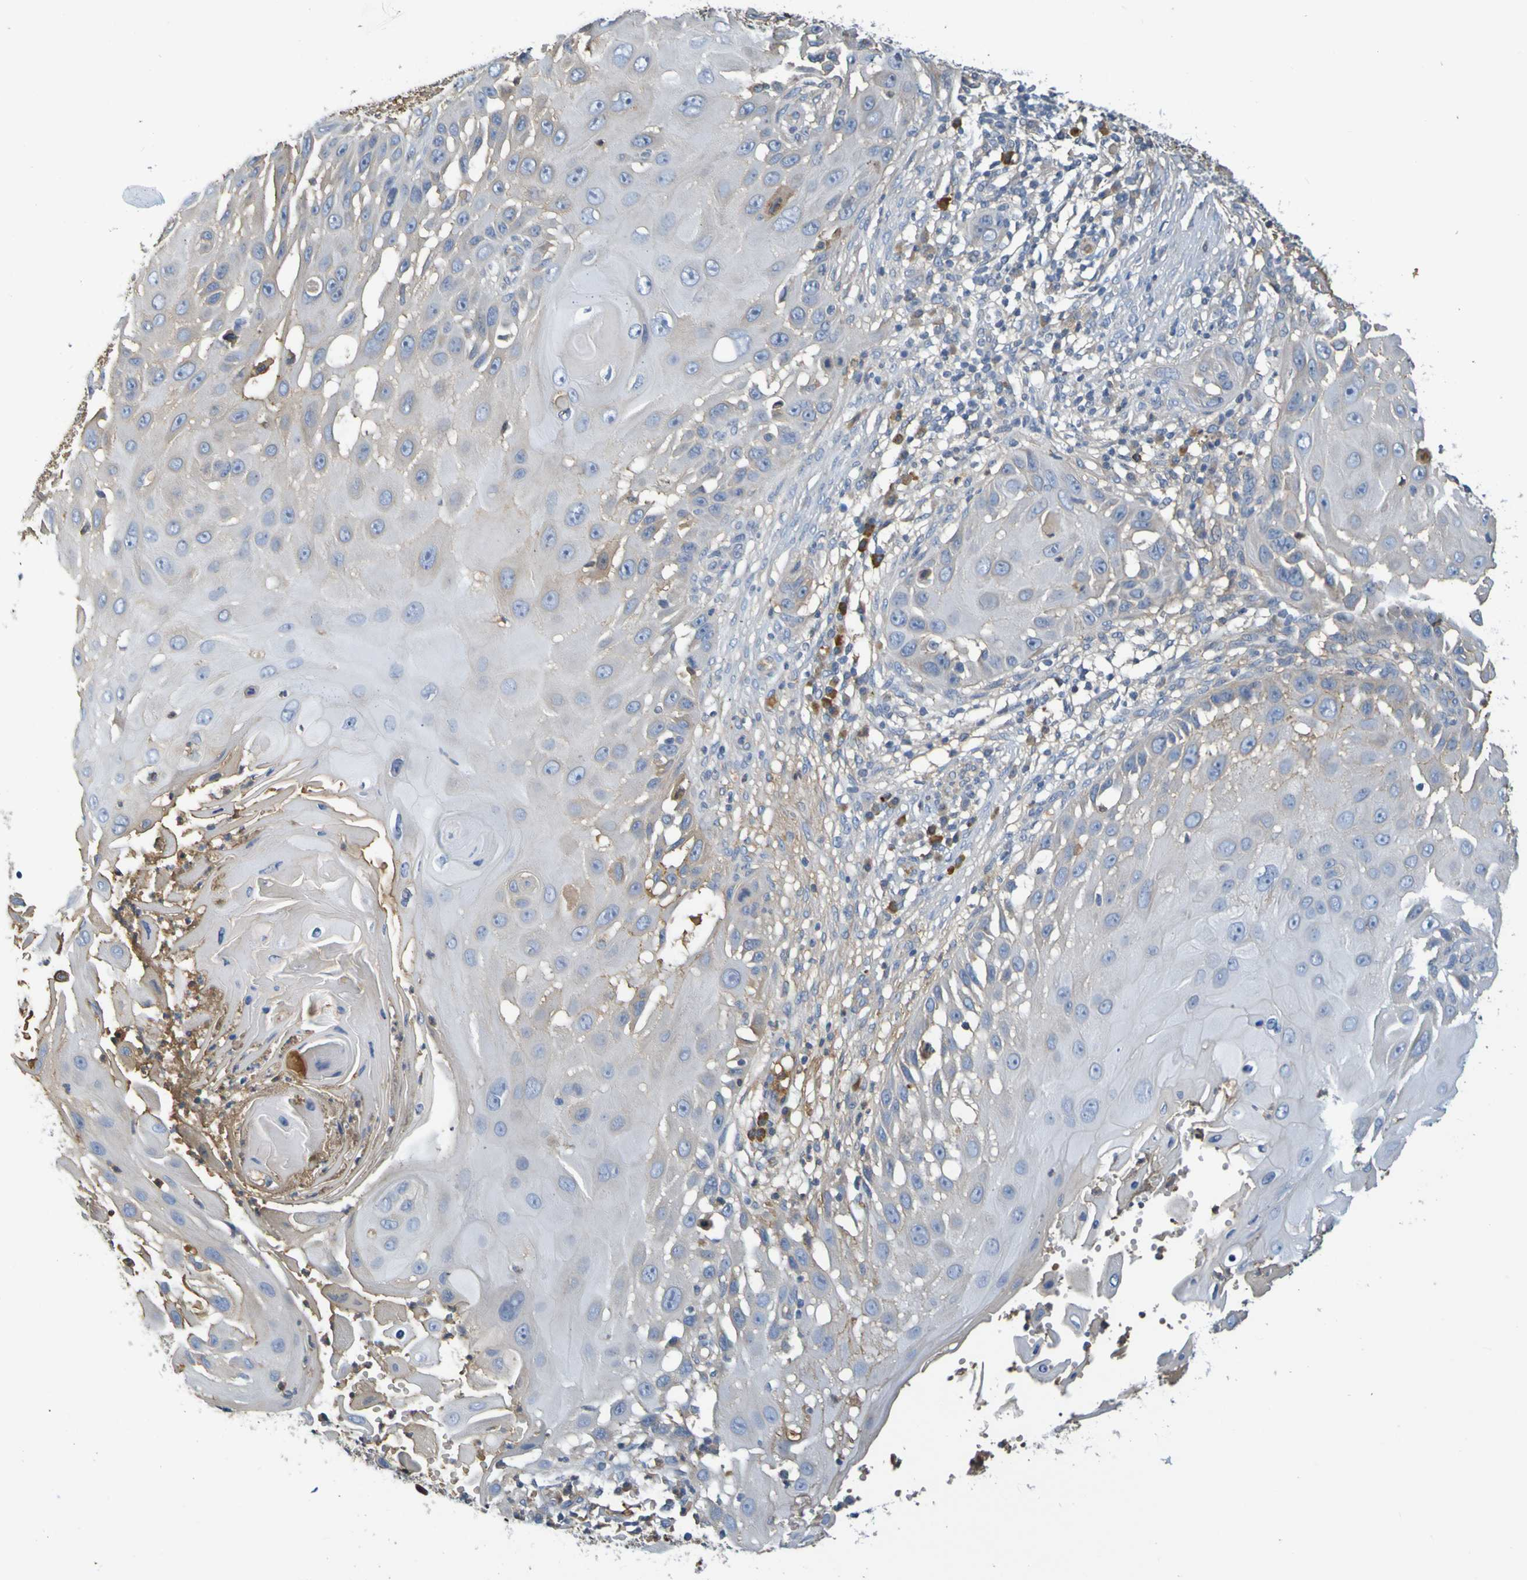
{"staining": {"intensity": "negative", "quantity": "none", "location": "none"}, "tissue": "skin cancer", "cell_type": "Tumor cells", "image_type": "cancer", "snomed": [{"axis": "morphology", "description": "Squamous cell carcinoma, NOS"}, {"axis": "topography", "description": "Skin"}], "caption": "High power microscopy histopathology image of an IHC histopathology image of squamous cell carcinoma (skin), revealing no significant expression in tumor cells.", "gene": "C1QA", "patient": {"sex": "female", "age": 44}}